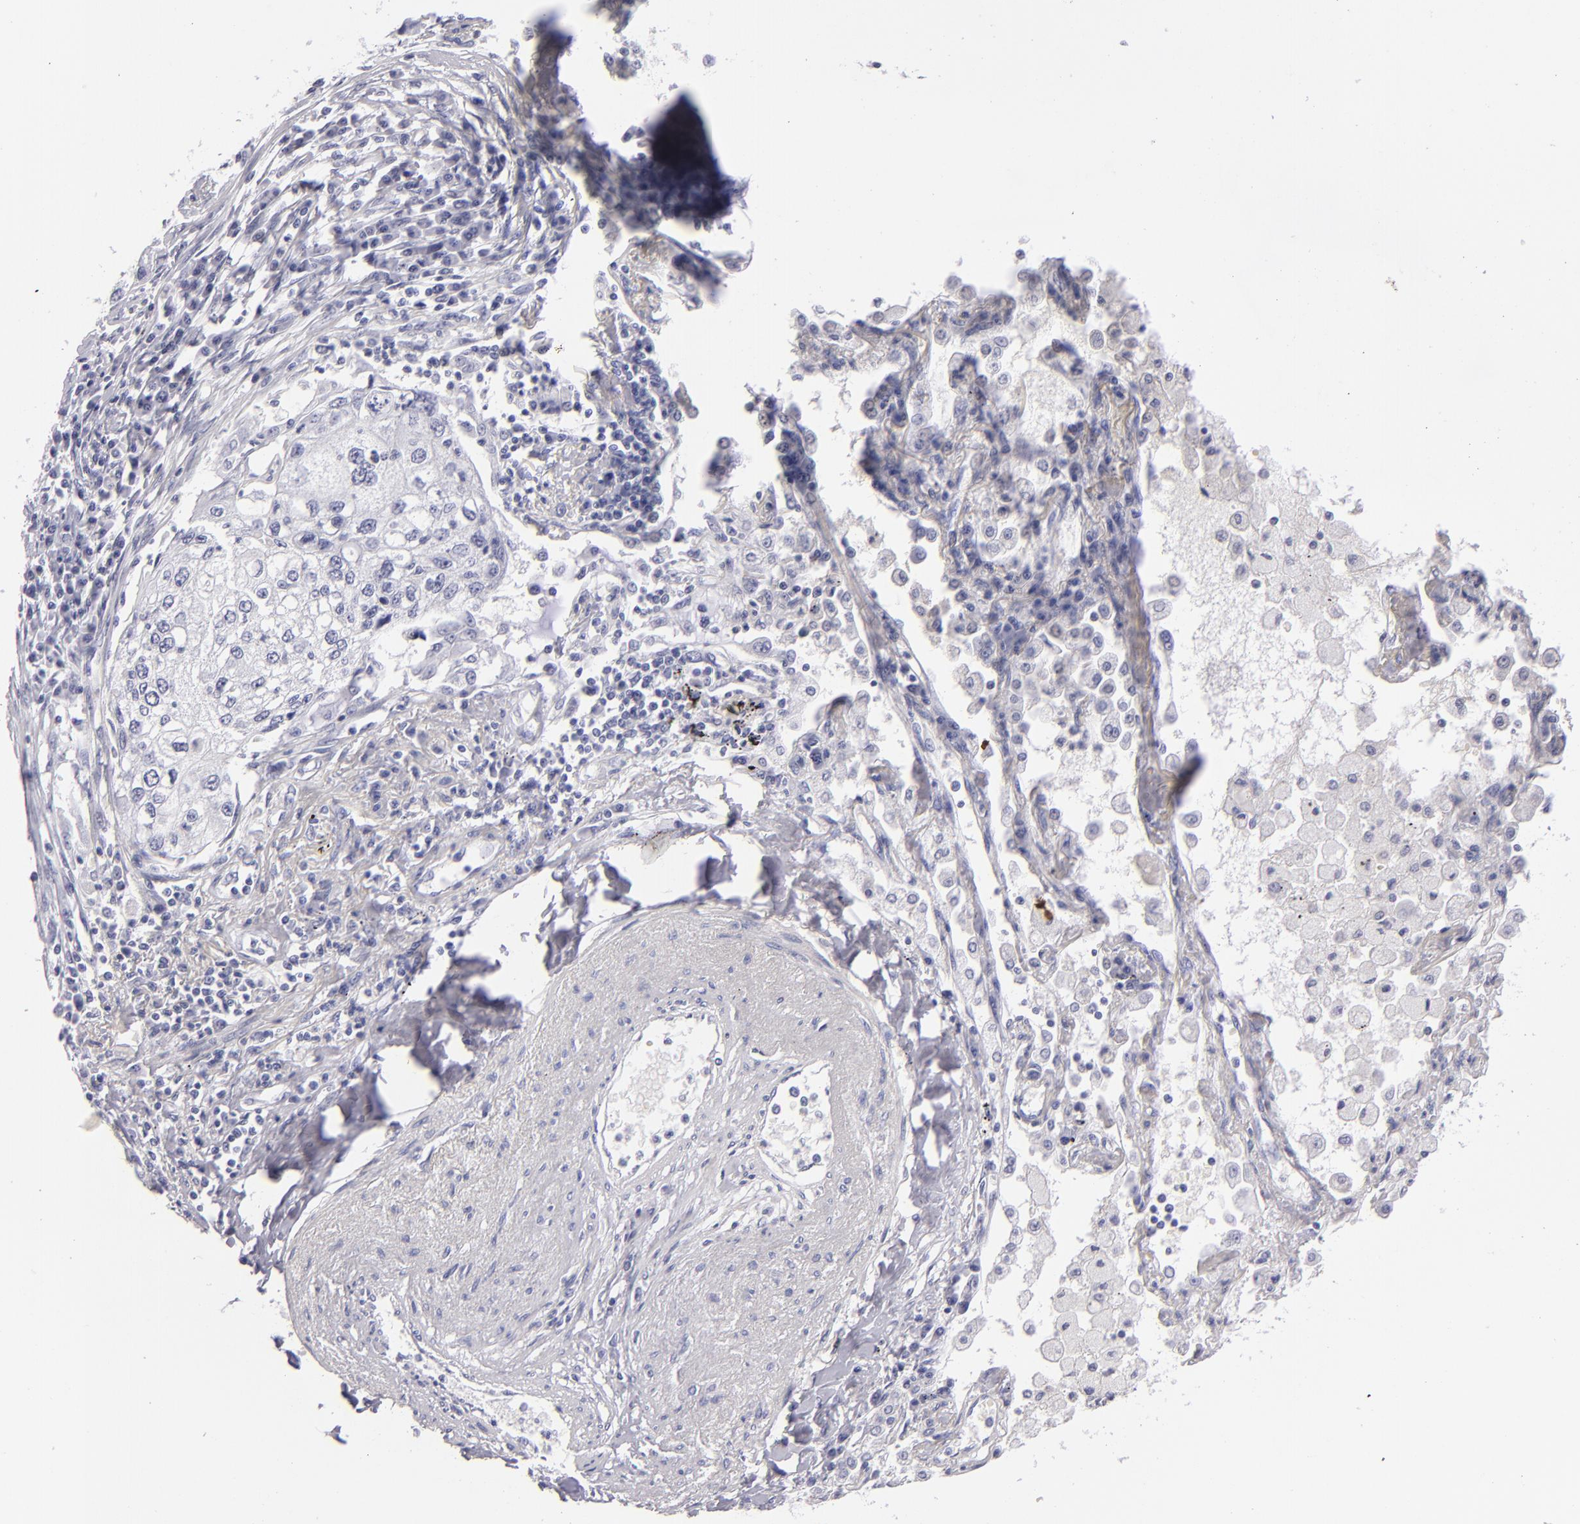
{"staining": {"intensity": "negative", "quantity": "none", "location": "none"}, "tissue": "lung cancer", "cell_type": "Tumor cells", "image_type": "cancer", "snomed": [{"axis": "morphology", "description": "Squamous cell carcinoma, NOS"}, {"axis": "topography", "description": "Lung"}], "caption": "Tumor cells are negative for protein expression in human lung cancer (squamous cell carcinoma). (DAB immunohistochemistry with hematoxylin counter stain).", "gene": "VIL1", "patient": {"sex": "male", "age": 75}}